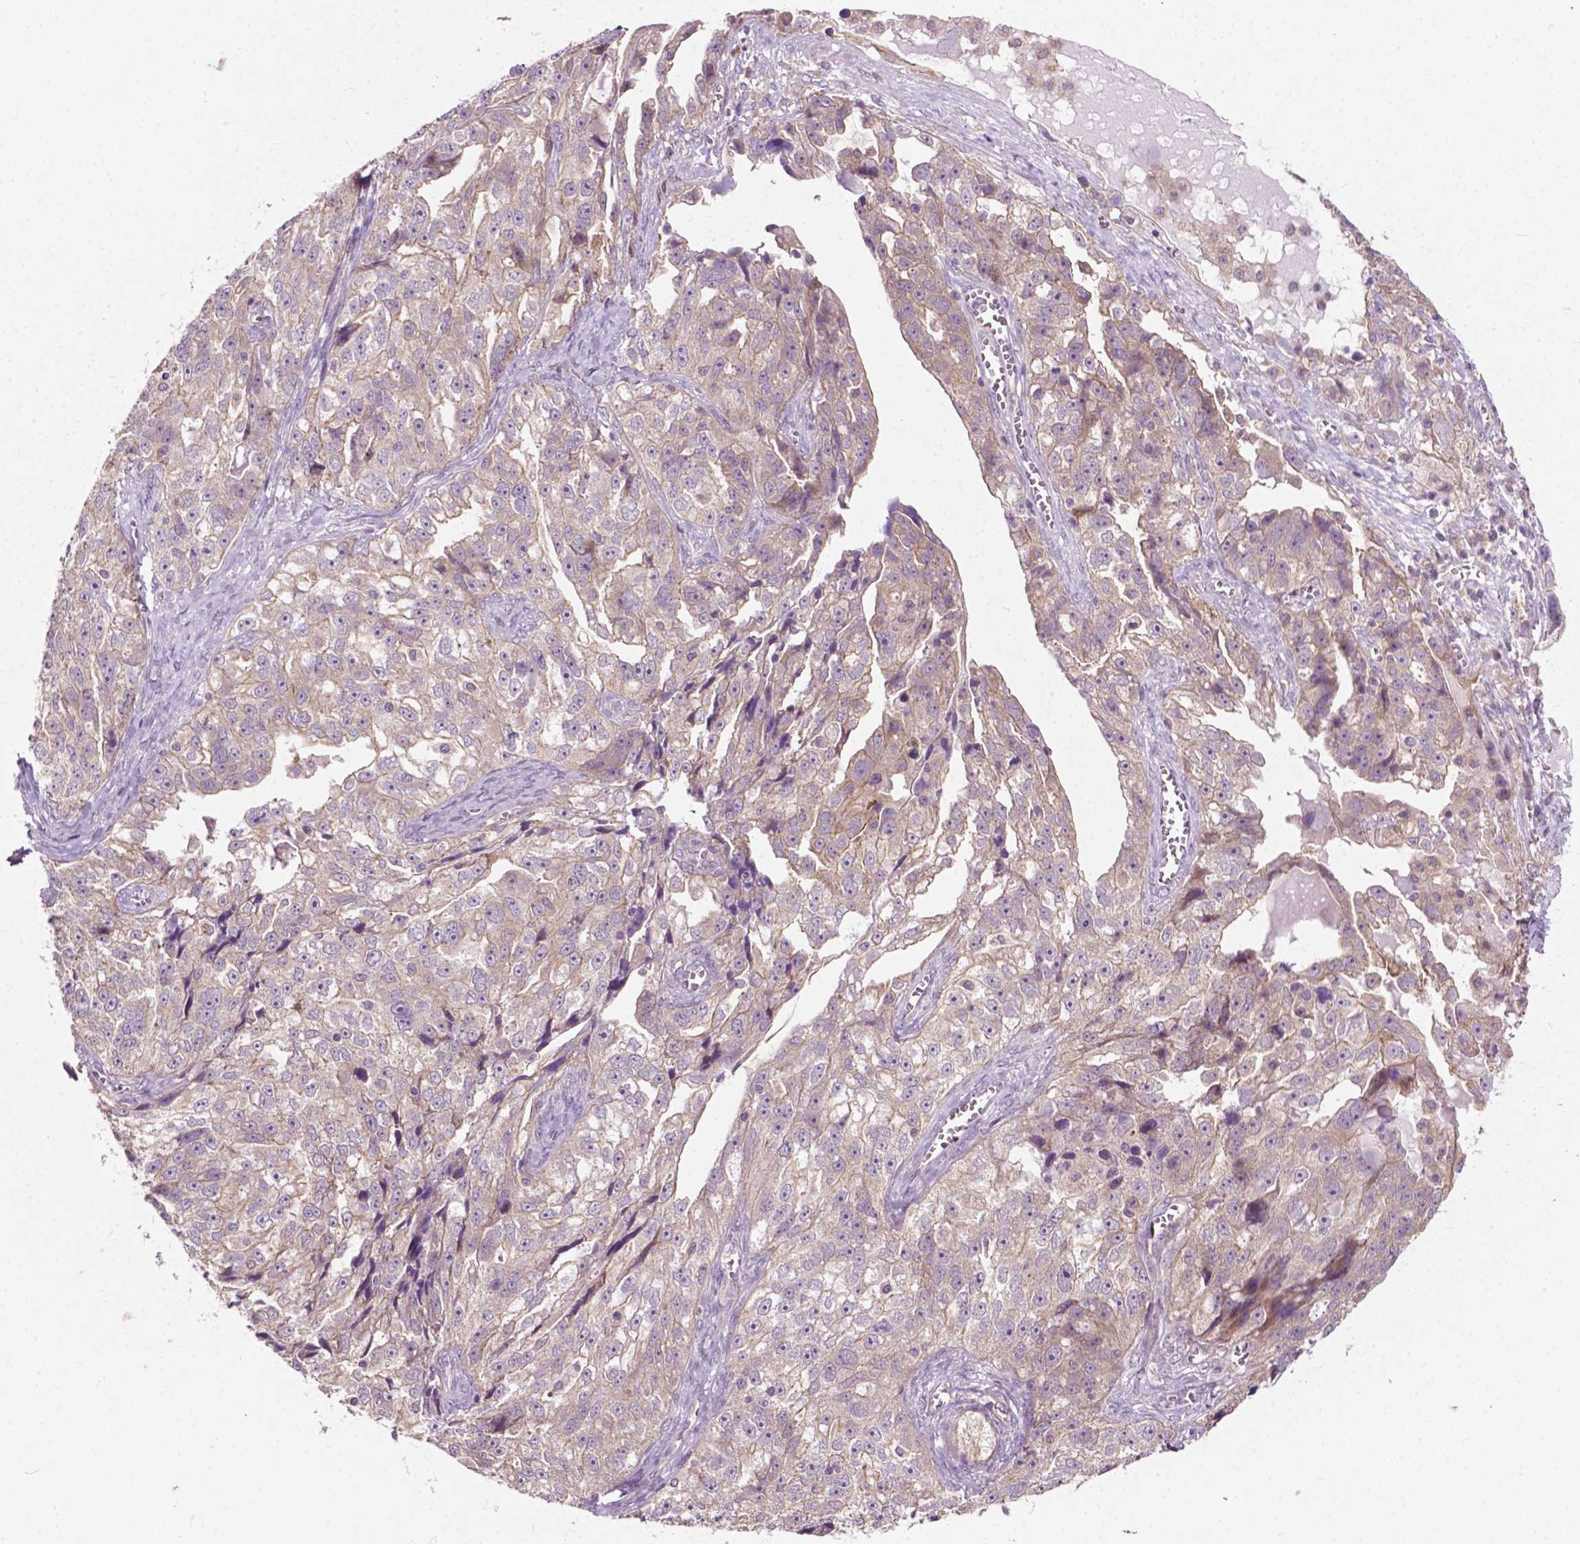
{"staining": {"intensity": "weak", "quantity": "<25%", "location": "cytoplasmic/membranous"}, "tissue": "ovarian cancer", "cell_type": "Tumor cells", "image_type": "cancer", "snomed": [{"axis": "morphology", "description": "Cystadenocarcinoma, serous, NOS"}, {"axis": "topography", "description": "Ovary"}], "caption": "Histopathology image shows no protein positivity in tumor cells of ovarian cancer tissue.", "gene": "MZT1", "patient": {"sex": "female", "age": 51}}